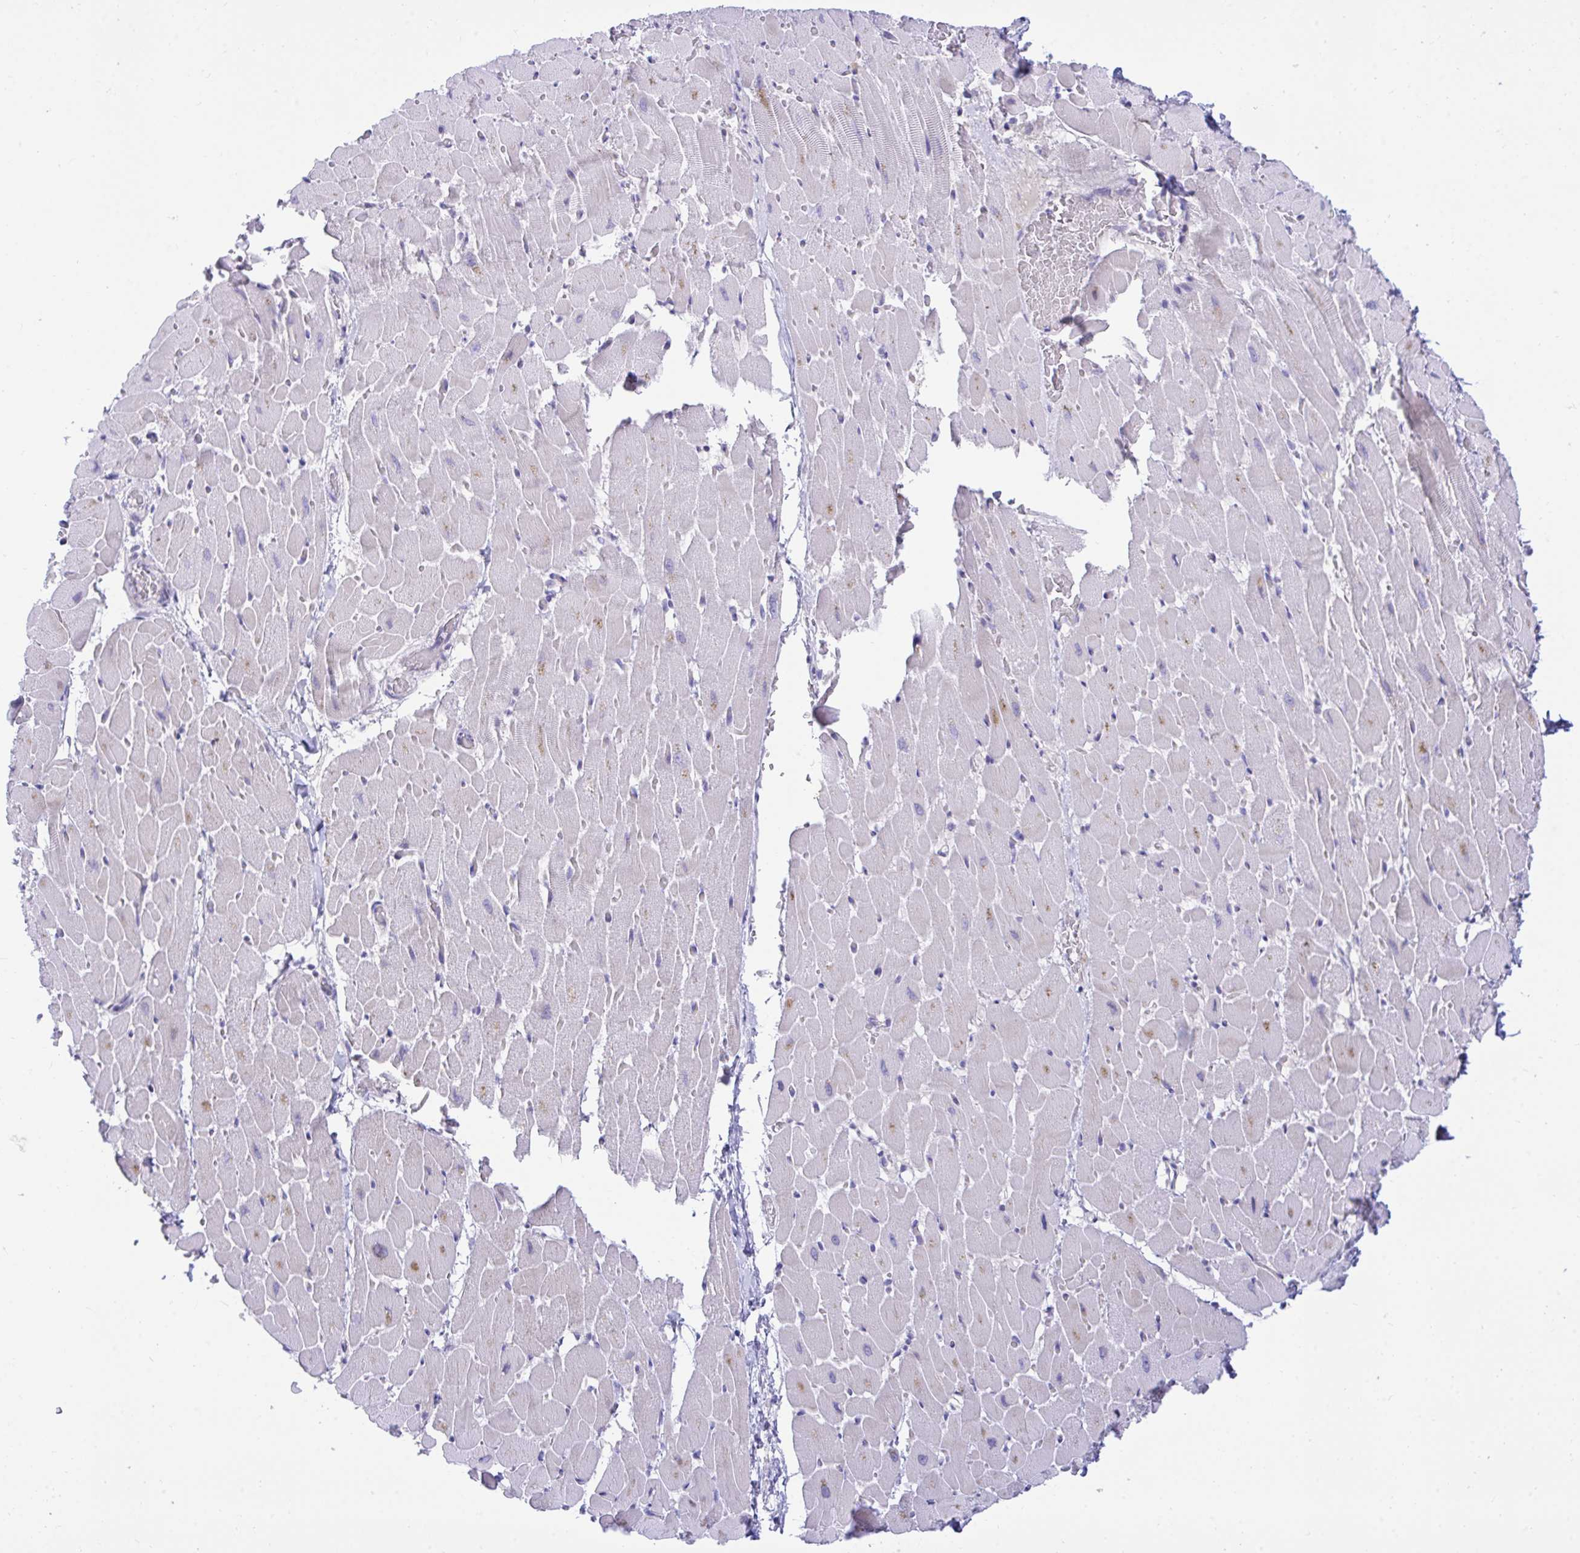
{"staining": {"intensity": "negative", "quantity": "none", "location": "none"}, "tissue": "heart muscle", "cell_type": "Cardiomyocytes", "image_type": "normal", "snomed": [{"axis": "morphology", "description": "Normal tissue, NOS"}, {"axis": "topography", "description": "Heart"}], "caption": "Cardiomyocytes show no significant positivity in benign heart muscle.", "gene": "MED9", "patient": {"sex": "male", "age": 37}}